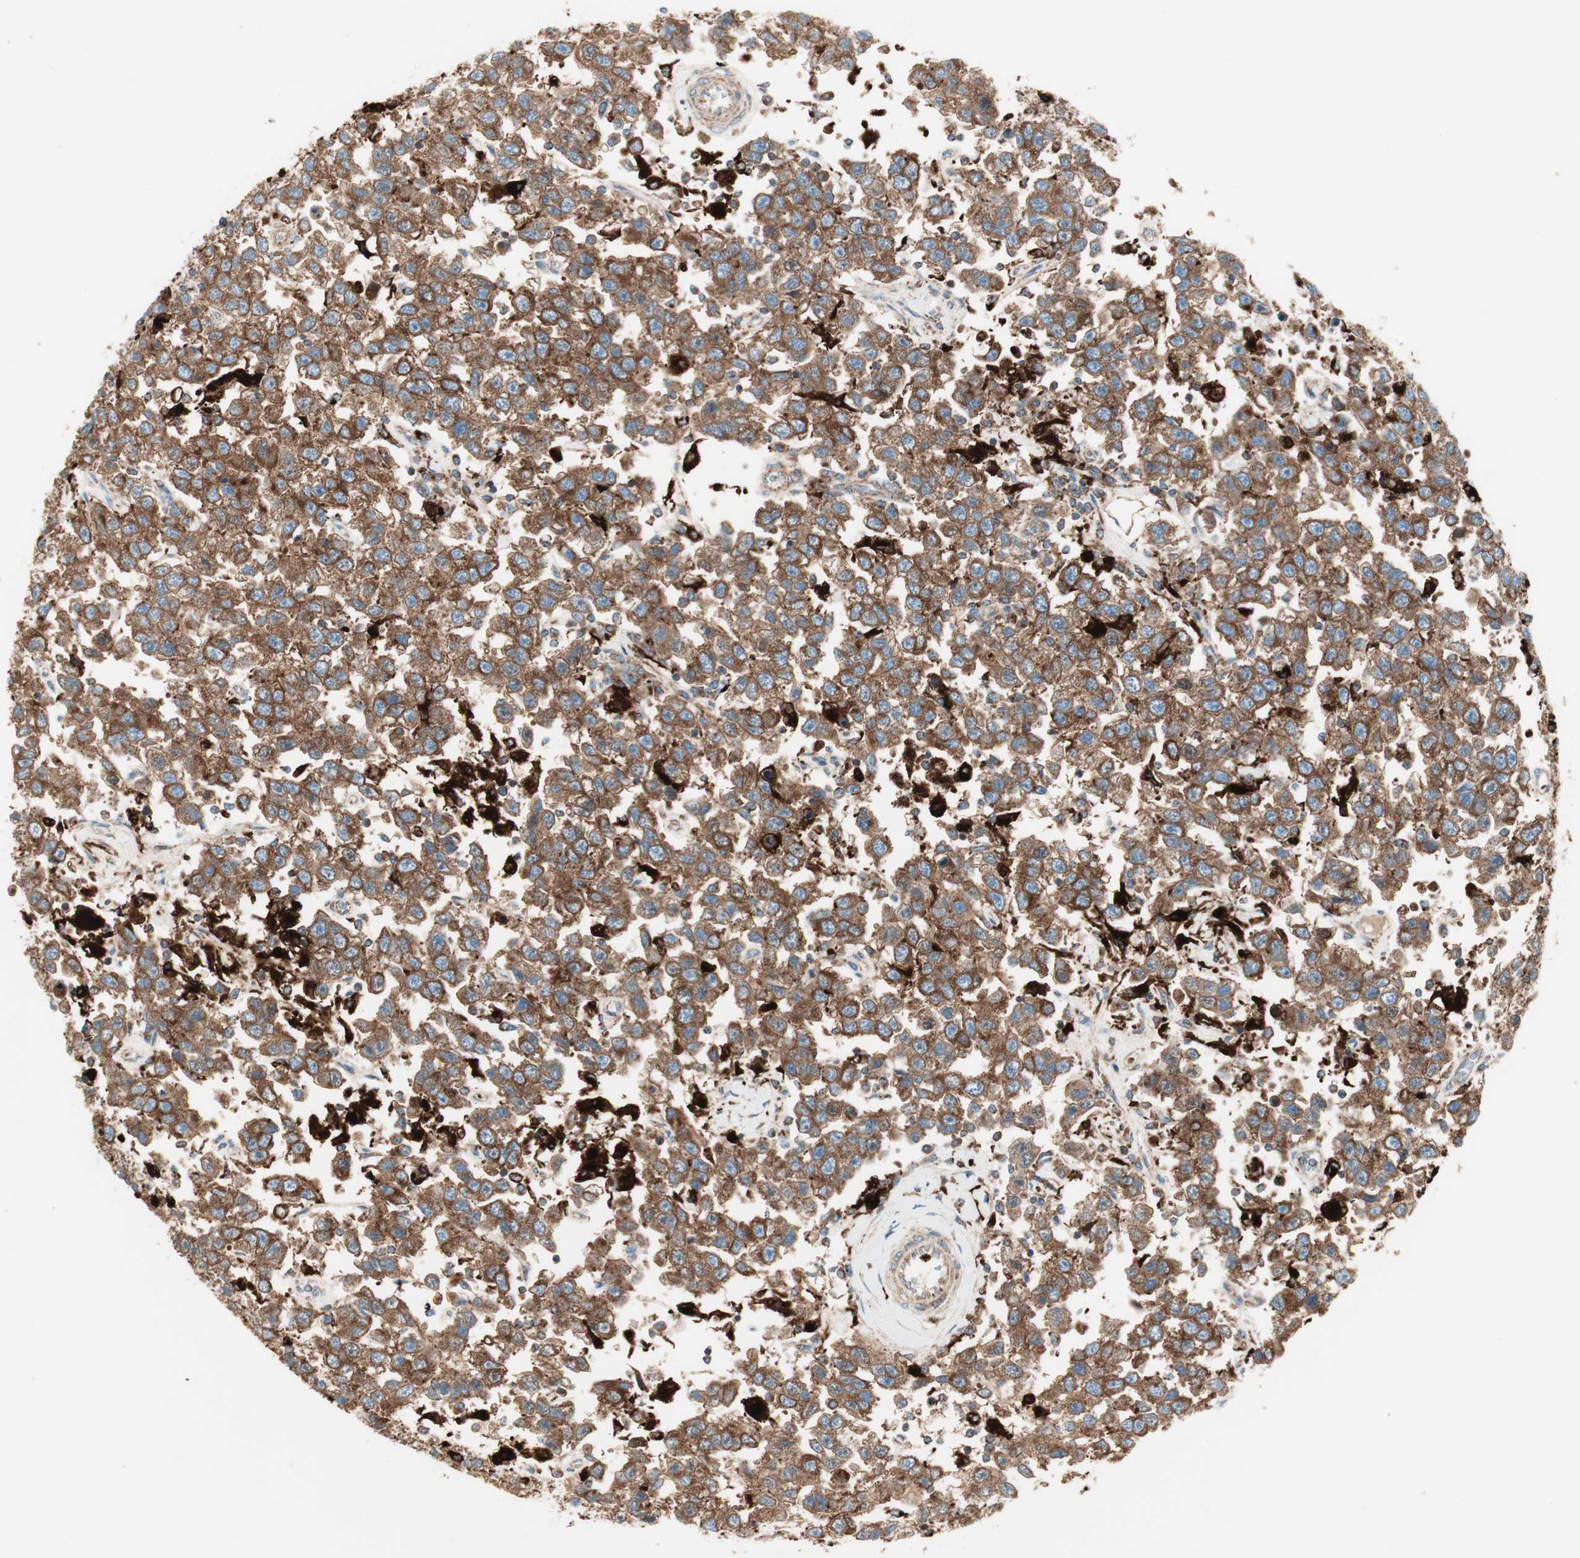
{"staining": {"intensity": "moderate", "quantity": ">75%", "location": "cytoplasmic/membranous"}, "tissue": "testis cancer", "cell_type": "Tumor cells", "image_type": "cancer", "snomed": [{"axis": "morphology", "description": "Seminoma, NOS"}, {"axis": "topography", "description": "Testis"}], "caption": "Immunohistochemistry (DAB) staining of human seminoma (testis) demonstrates moderate cytoplasmic/membranous protein expression in about >75% of tumor cells.", "gene": "ATP6V1G1", "patient": {"sex": "male", "age": 41}}